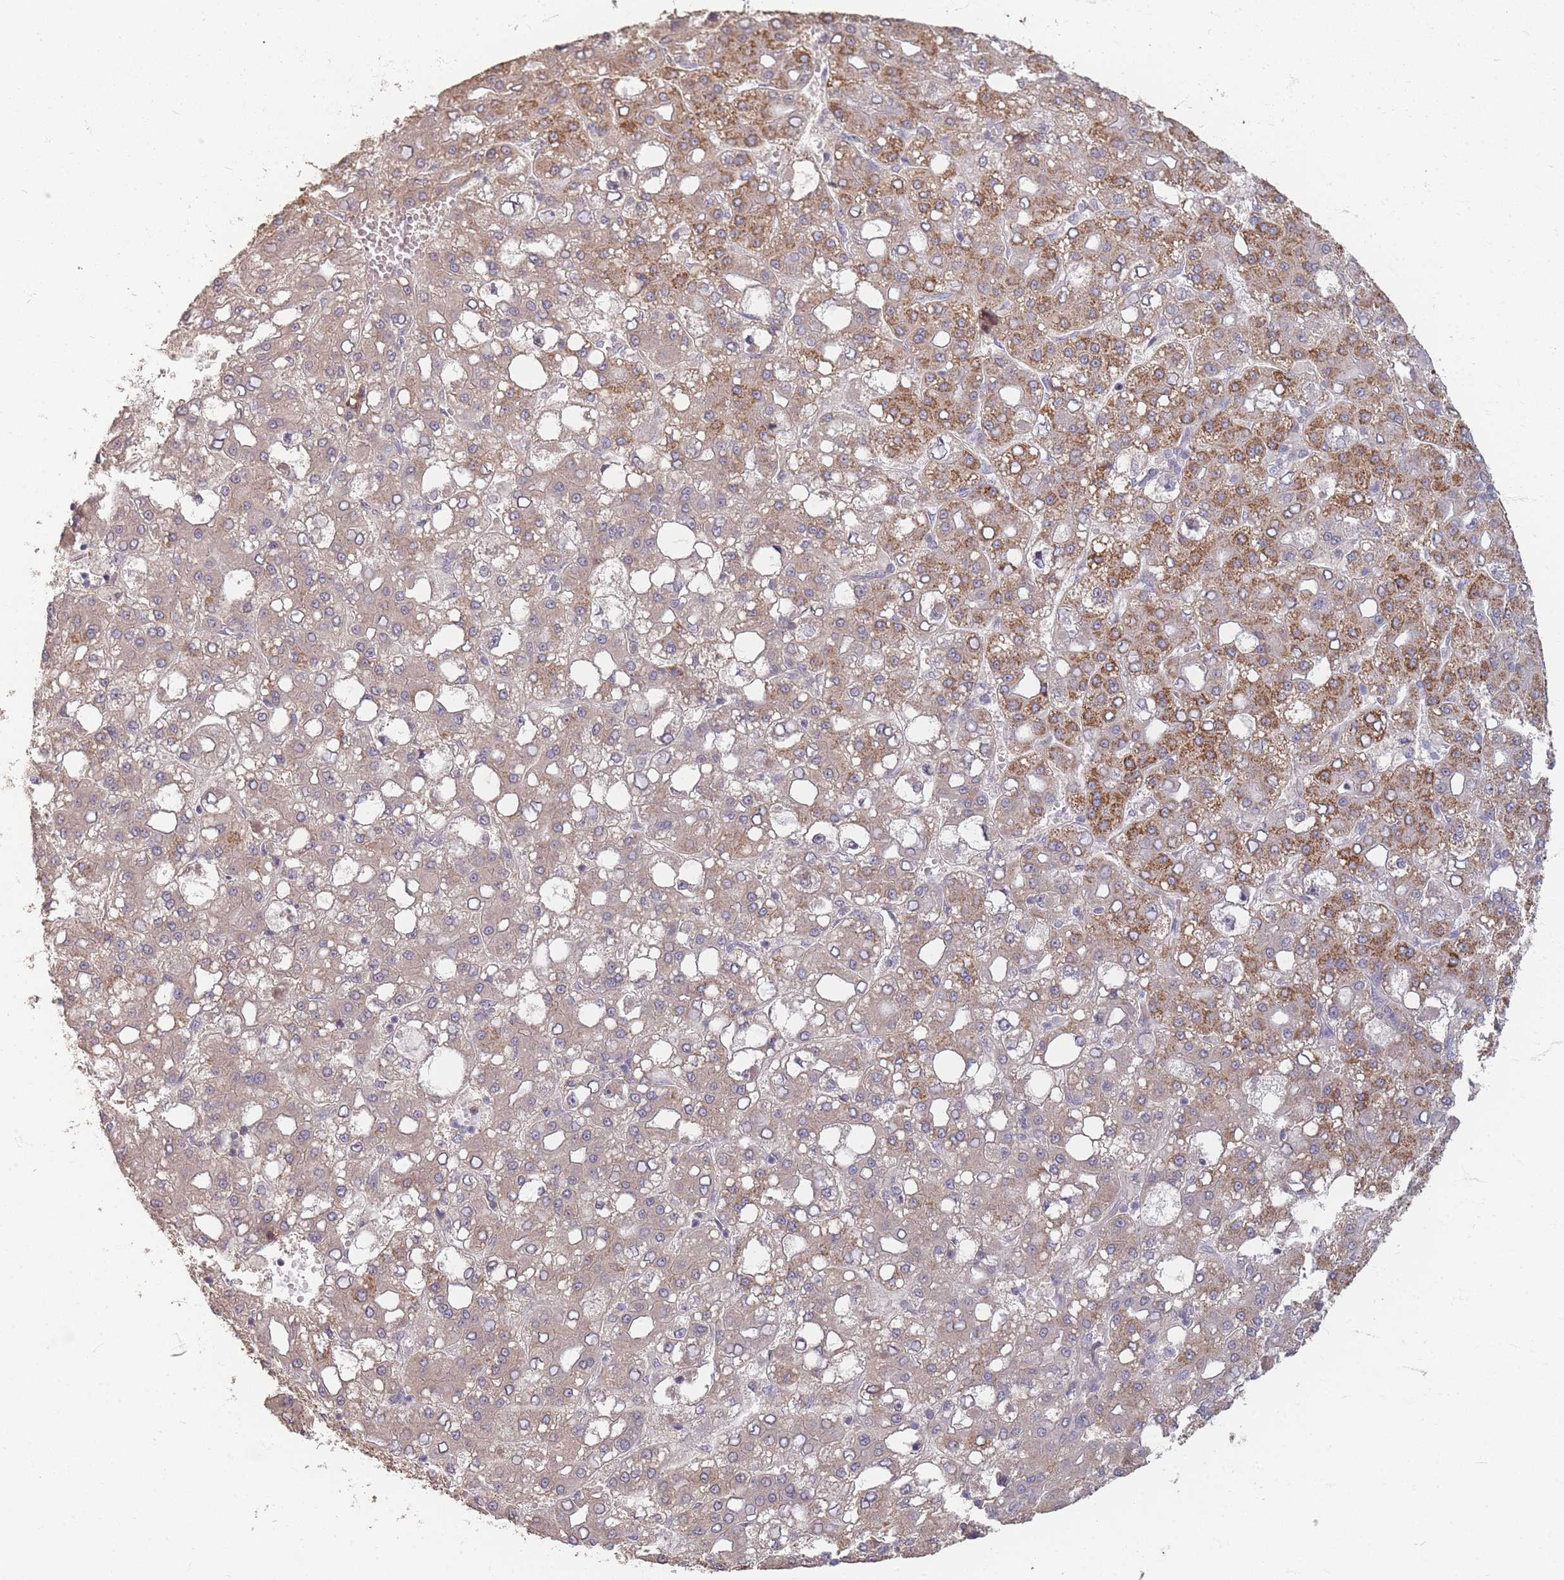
{"staining": {"intensity": "strong", "quantity": "<25%", "location": "cytoplasmic/membranous"}, "tissue": "liver cancer", "cell_type": "Tumor cells", "image_type": "cancer", "snomed": [{"axis": "morphology", "description": "Carcinoma, Hepatocellular, NOS"}, {"axis": "topography", "description": "Liver"}], "caption": "Immunohistochemical staining of liver cancer demonstrates strong cytoplasmic/membranous protein positivity in approximately <25% of tumor cells.", "gene": "RFTN1", "patient": {"sex": "male", "age": 65}}